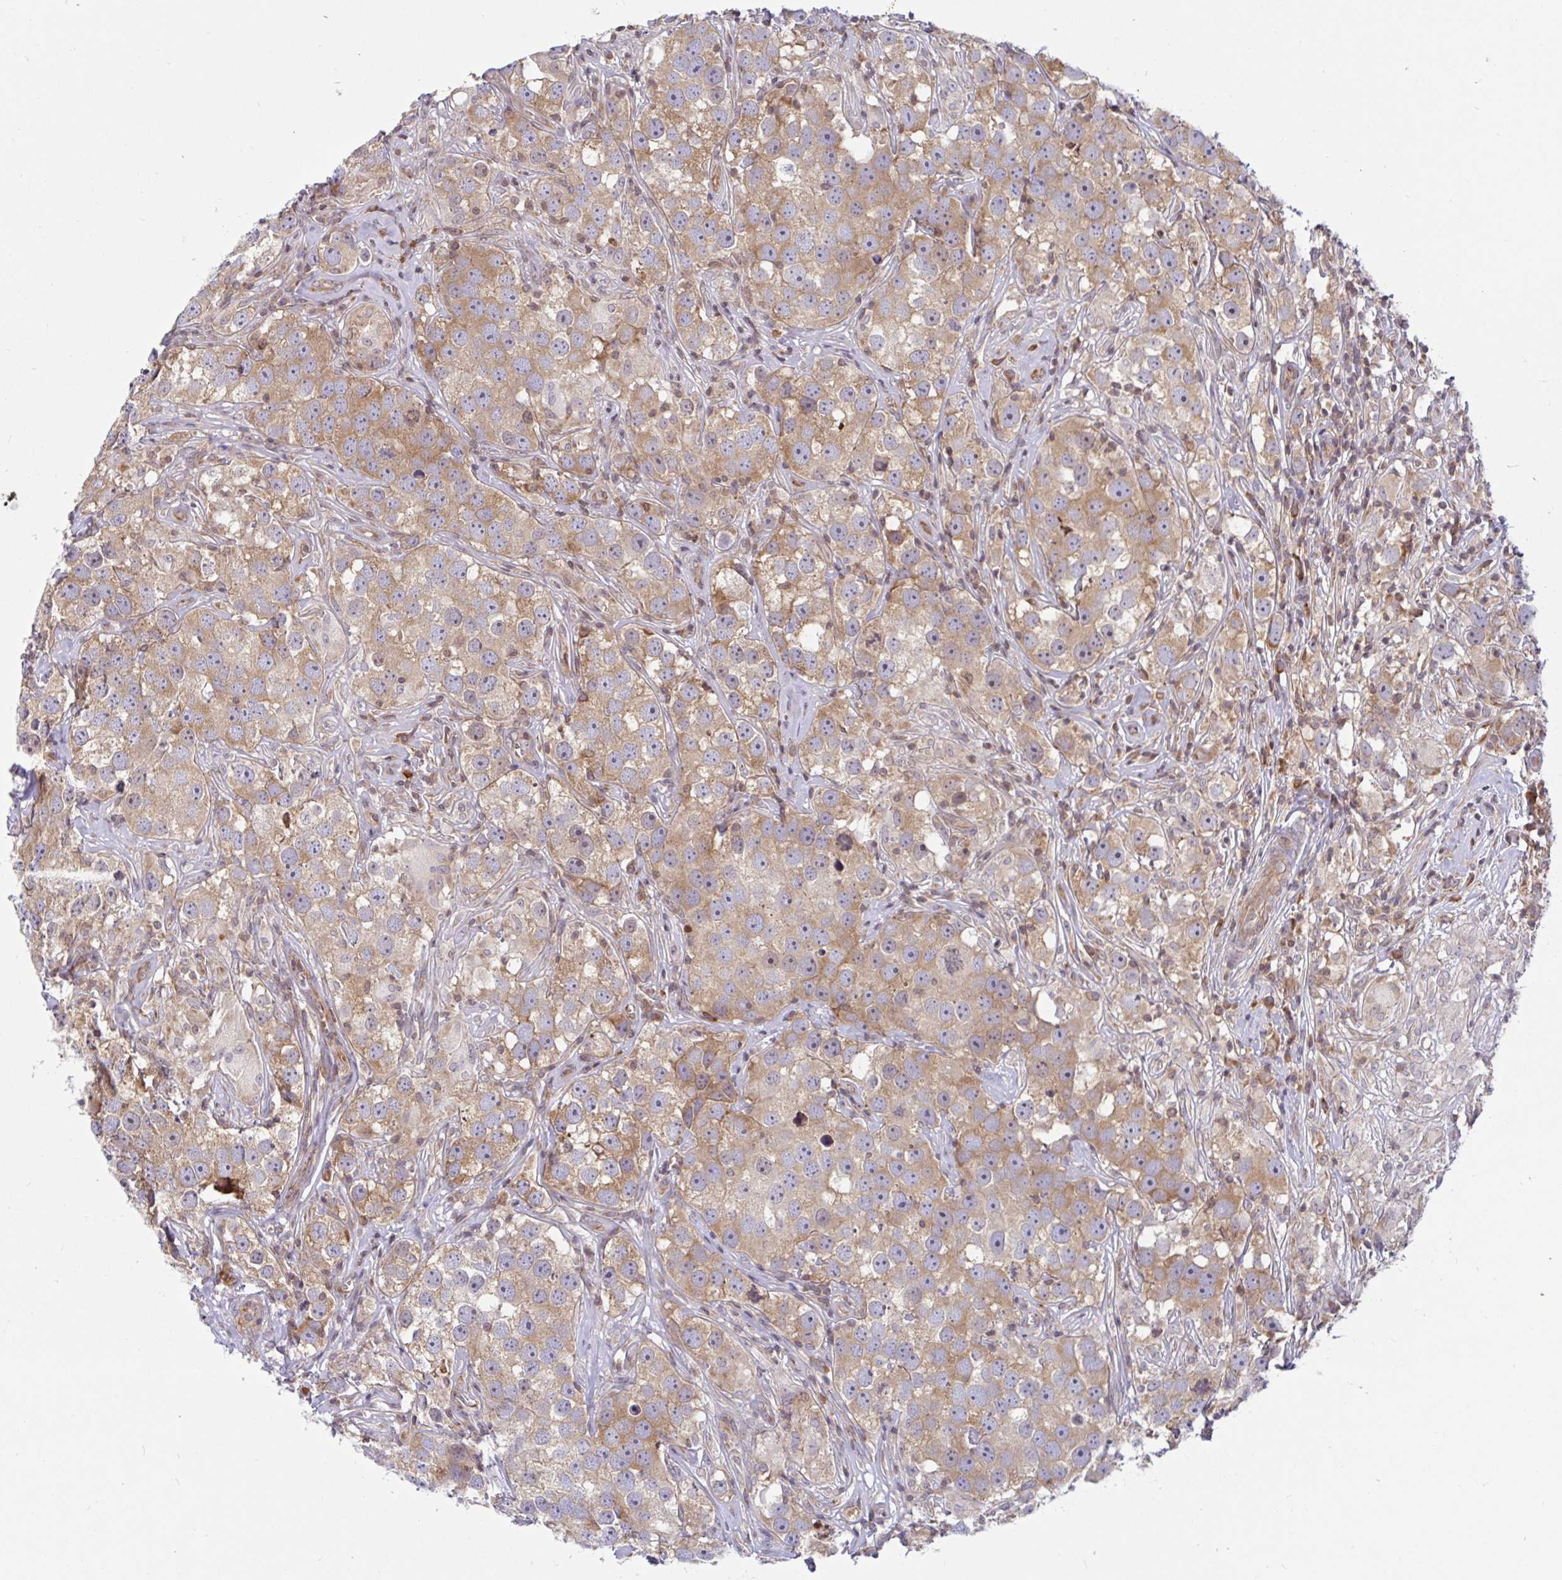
{"staining": {"intensity": "weak", "quantity": ">75%", "location": "cytoplasmic/membranous"}, "tissue": "testis cancer", "cell_type": "Tumor cells", "image_type": "cancer", "snomed": [{"axis": "morphology", "description": "Seminoma, NOS"}, {"axis": "topography", "description": "Testis"}], "caption": "Testis cancer (seminoma) stained for a protein shows weak cytoplasmic/membranous positivity in tumor cells. (DAB (3,3'-diaminobenzidine) IHC with brightfield microscopy, high magnification).", "gene": "LARP1", "patient": {"sex": "male", "age": 49}}